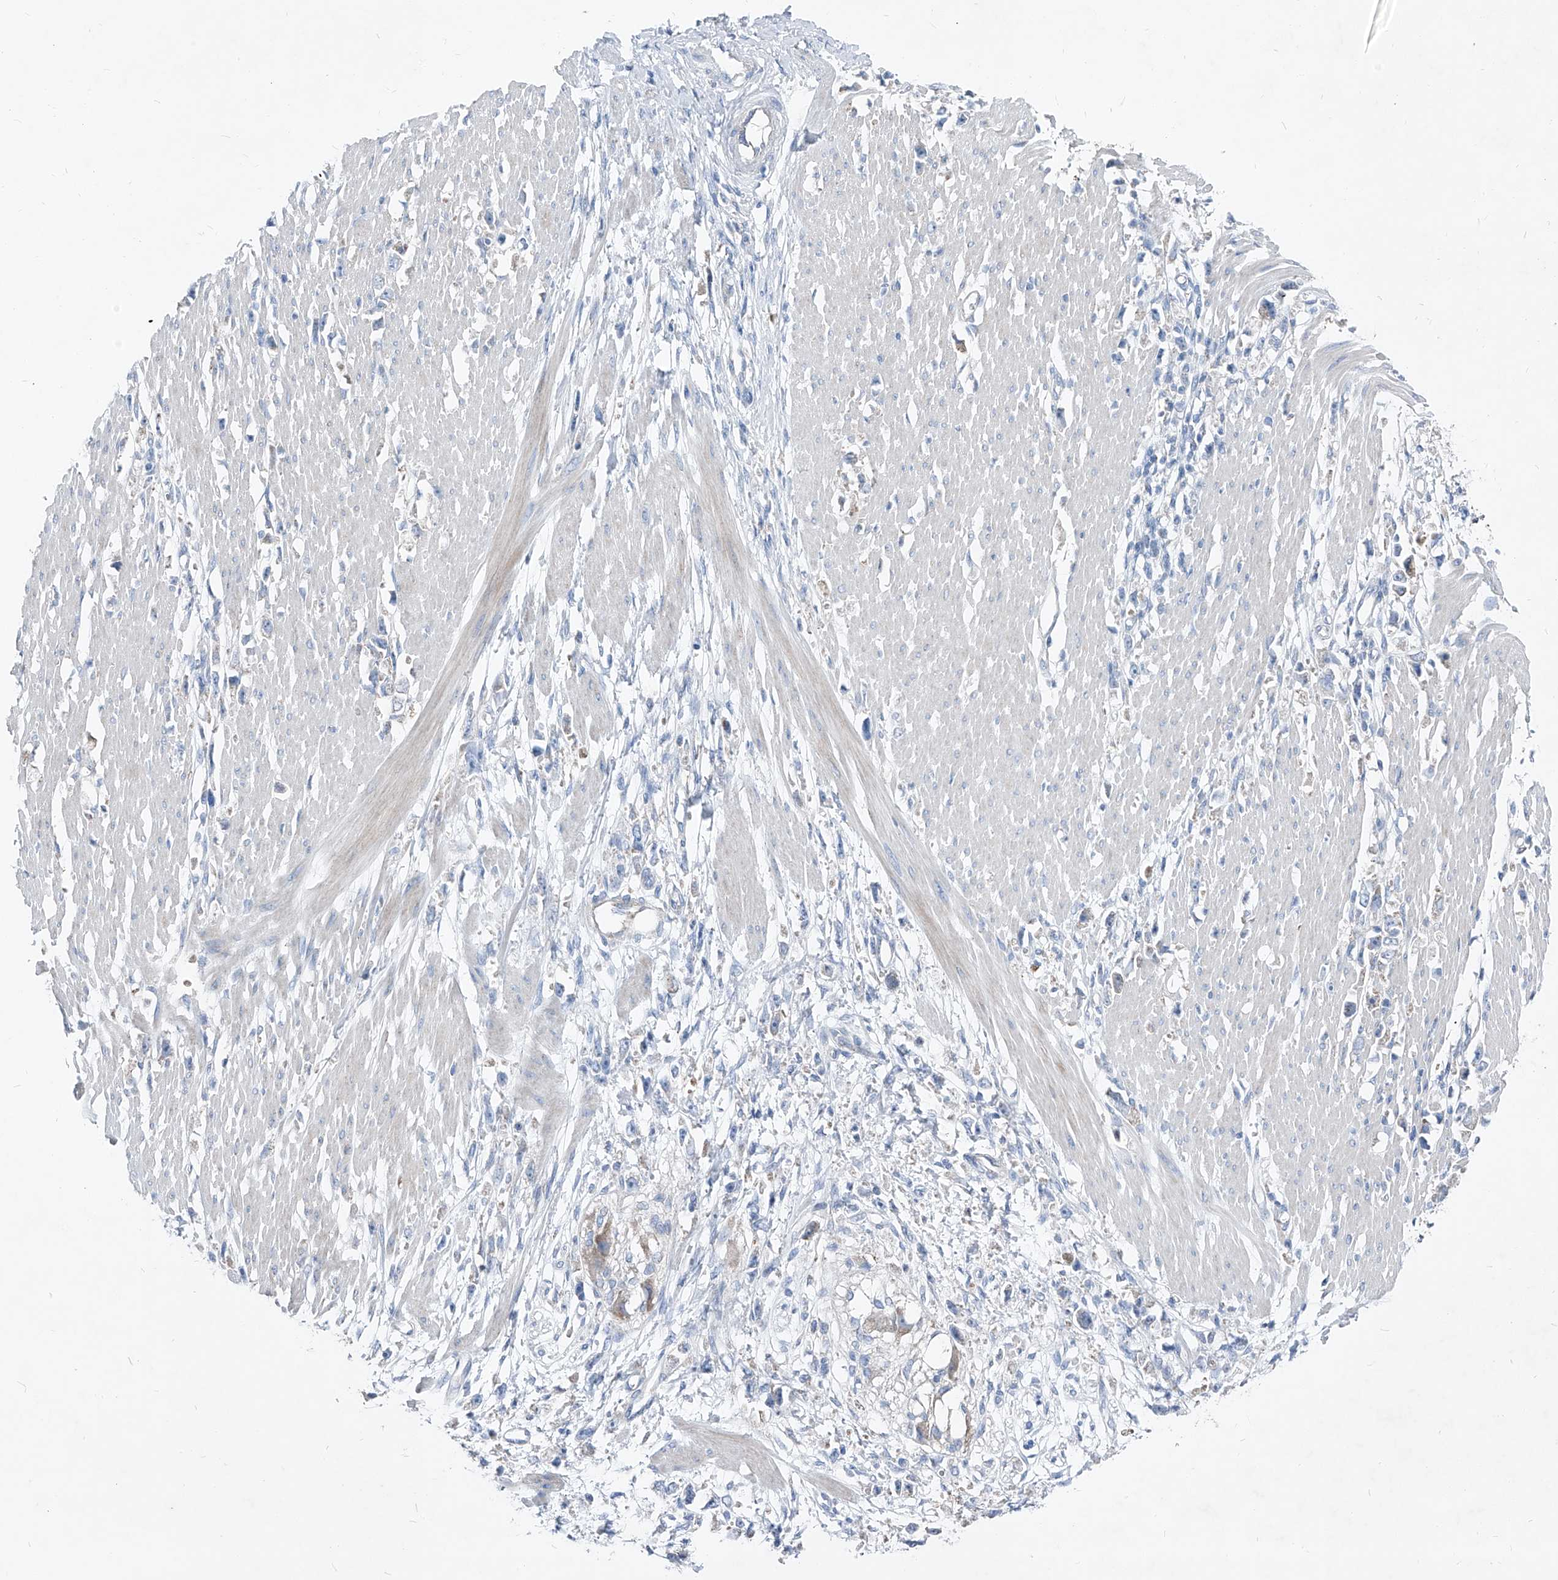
{"staining": {"intensity": "negative", "quantity": "none", "location": "none"}, "tissue": "stomach cancer", "cell_type": "Tumor cells", "image_type": "cancer", "snomed": [{"axis": "morphology", "description": "Adenocarcinoma, NOS"}, {"axis": "topography", "description": "Stomach"}], "caption": "A photomicrograph of human stomach adenocarcinoma is negative for staining in tumor cells.", "gene": "AGPS", "patient": {"sex": "female", "age": 59}}